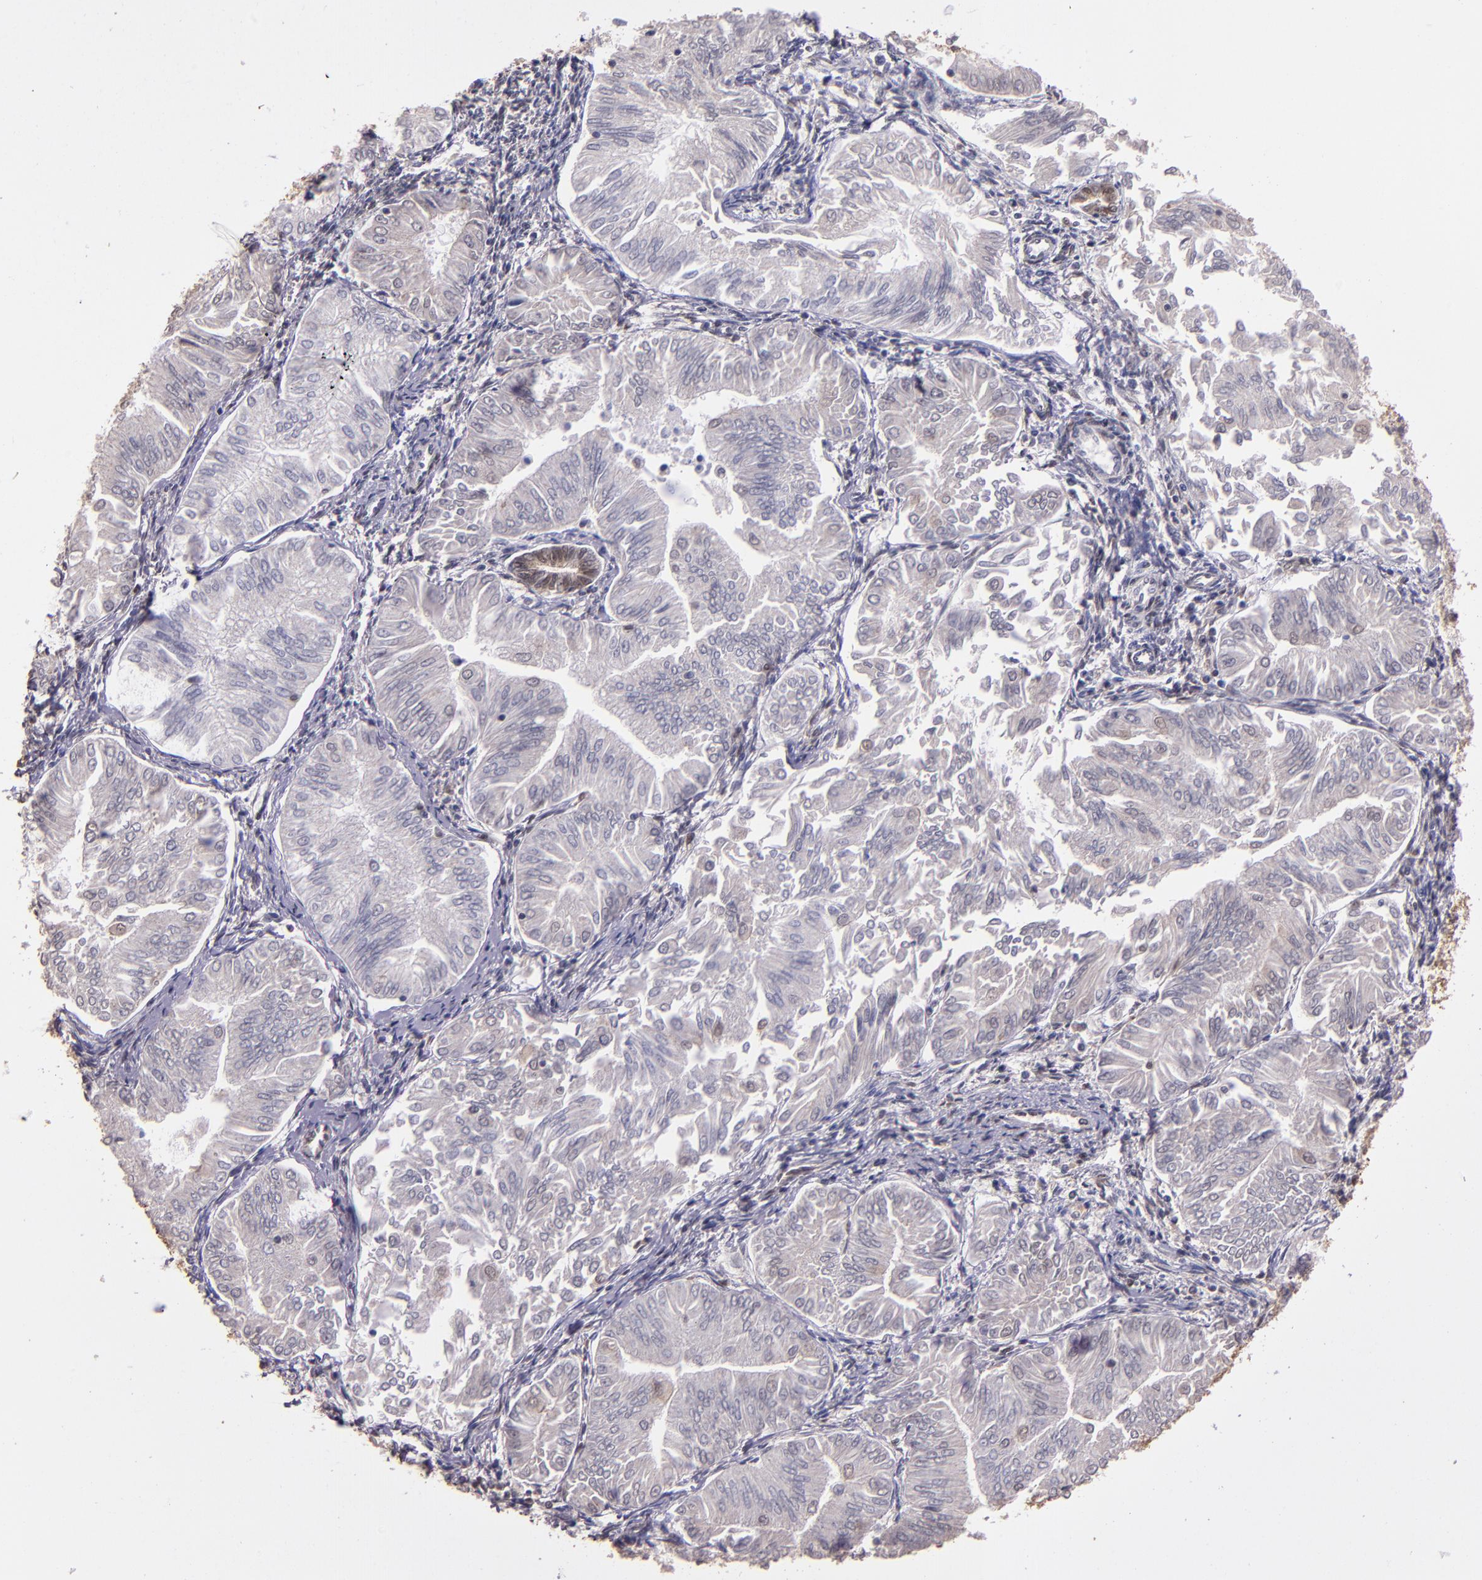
{"staining": {"intensity": "weak", "quantity": "<25%", "location": "cytoplasmic/membranous"}, "tissue": "endometrial cancer", "cell_type": "Tumor cells", "image_type": "cancer", "snomed": [{"axis": "morphology", "description": "Adenocarcinoma, NOS"}, {"axis": "topography", "description": "Endometrium"}], "caption": "The micrograph demonstrates no significant staining in tumor cells of endometrial adenocarcinoma.", "gene": "STAT6", "patient": {"sex": "female", "age": 53}}